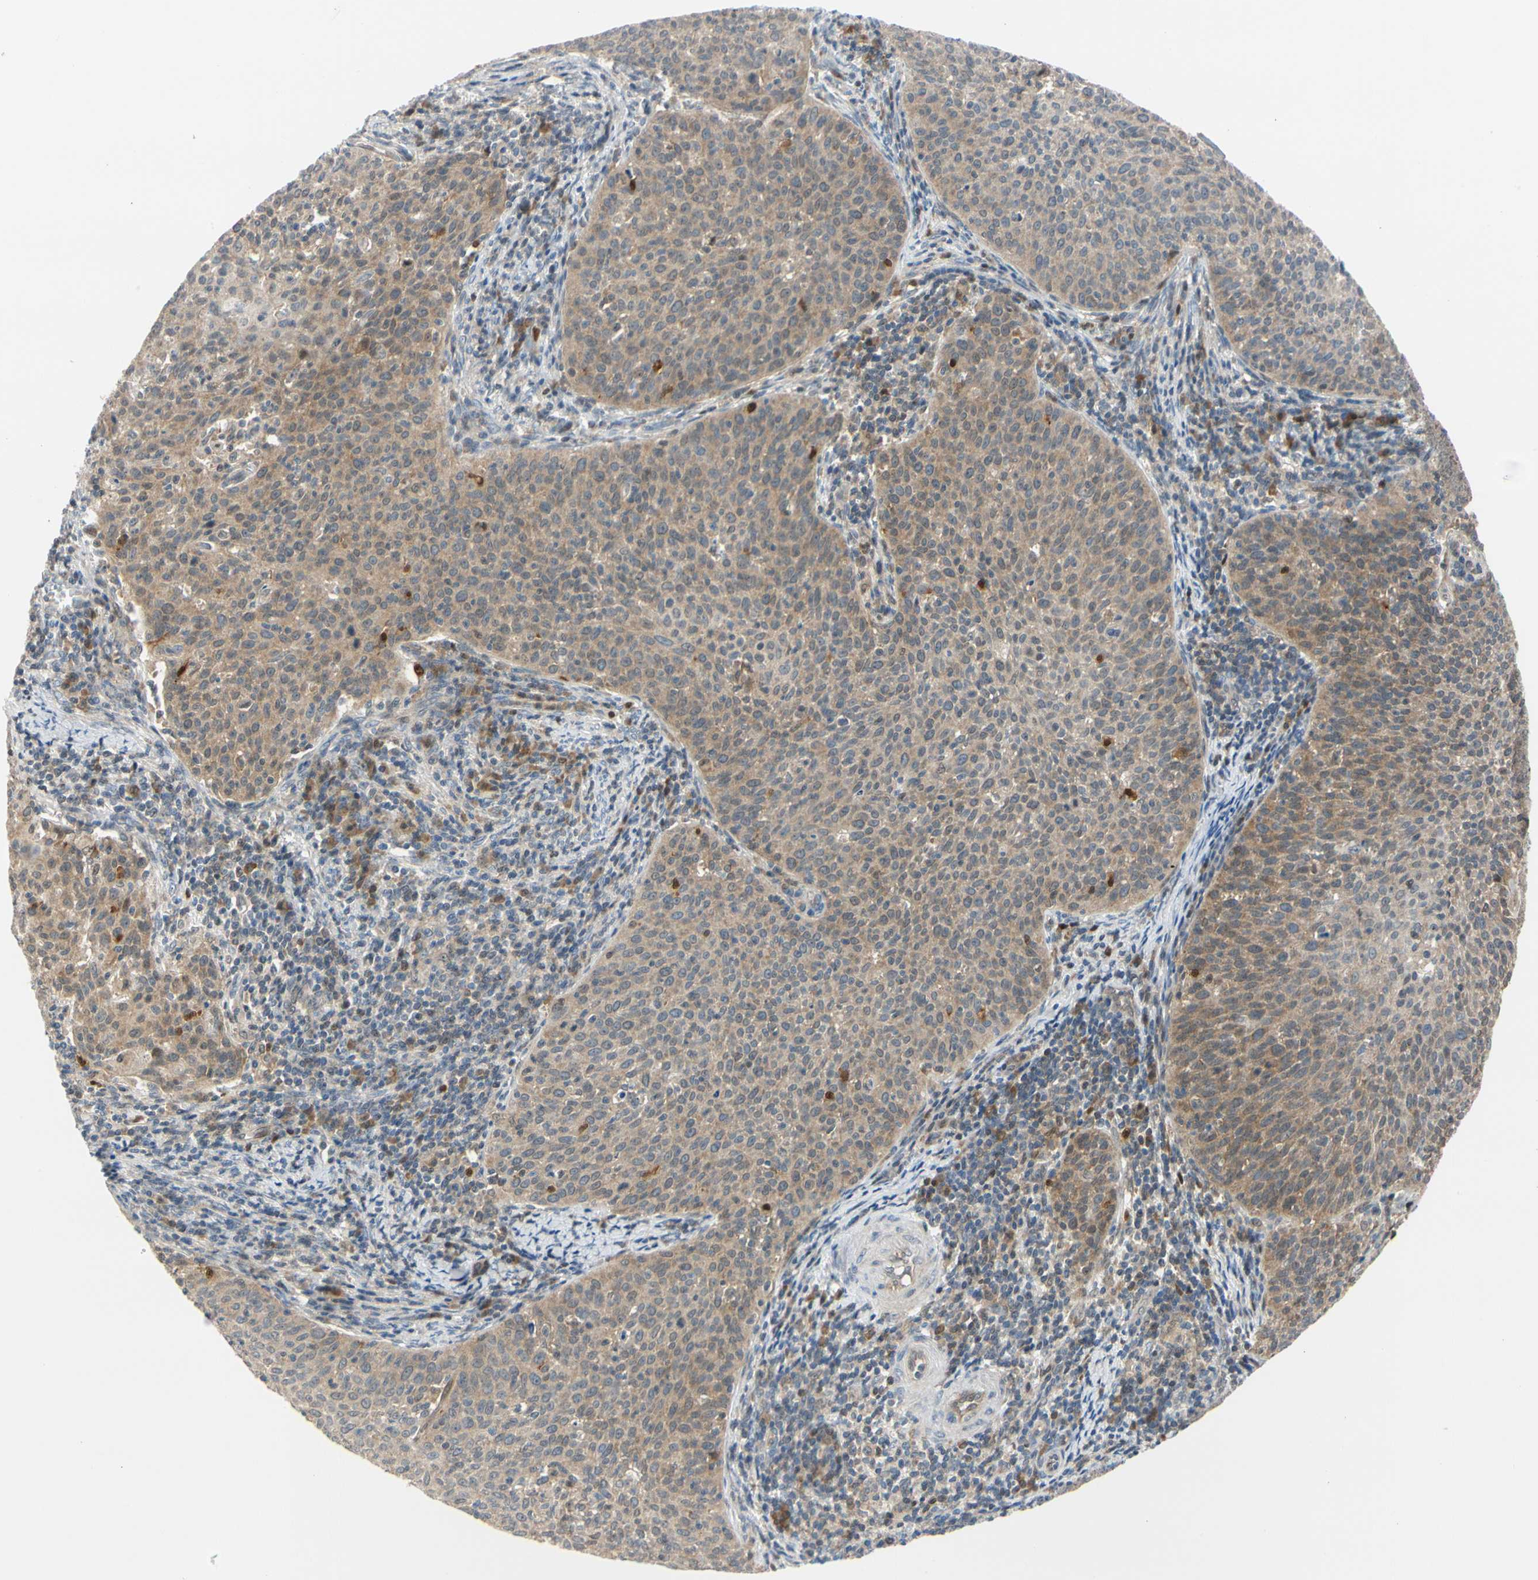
{"staining": {"intensity": "moderate", "quantity": ">75%", "location": "cytoplasmic/membranous"}, "tissue": "cervical cancer", "cell_type": "Tumor cells", "image_type": "cancer", "snomed": [{"axis": "morphology", "description": "Squamous cell carcinoma, NOS"}, {"axis": "topography", "description": "Cervix"}], "caption": "Approximately >75% of tumor cells in human cervical cancer show moderate cytoplasmic/membranous protein staining as visualized by brown immunohistochemical staining.", "gene": "CDK5", "patient": {"sex": "female", "age": 38}}